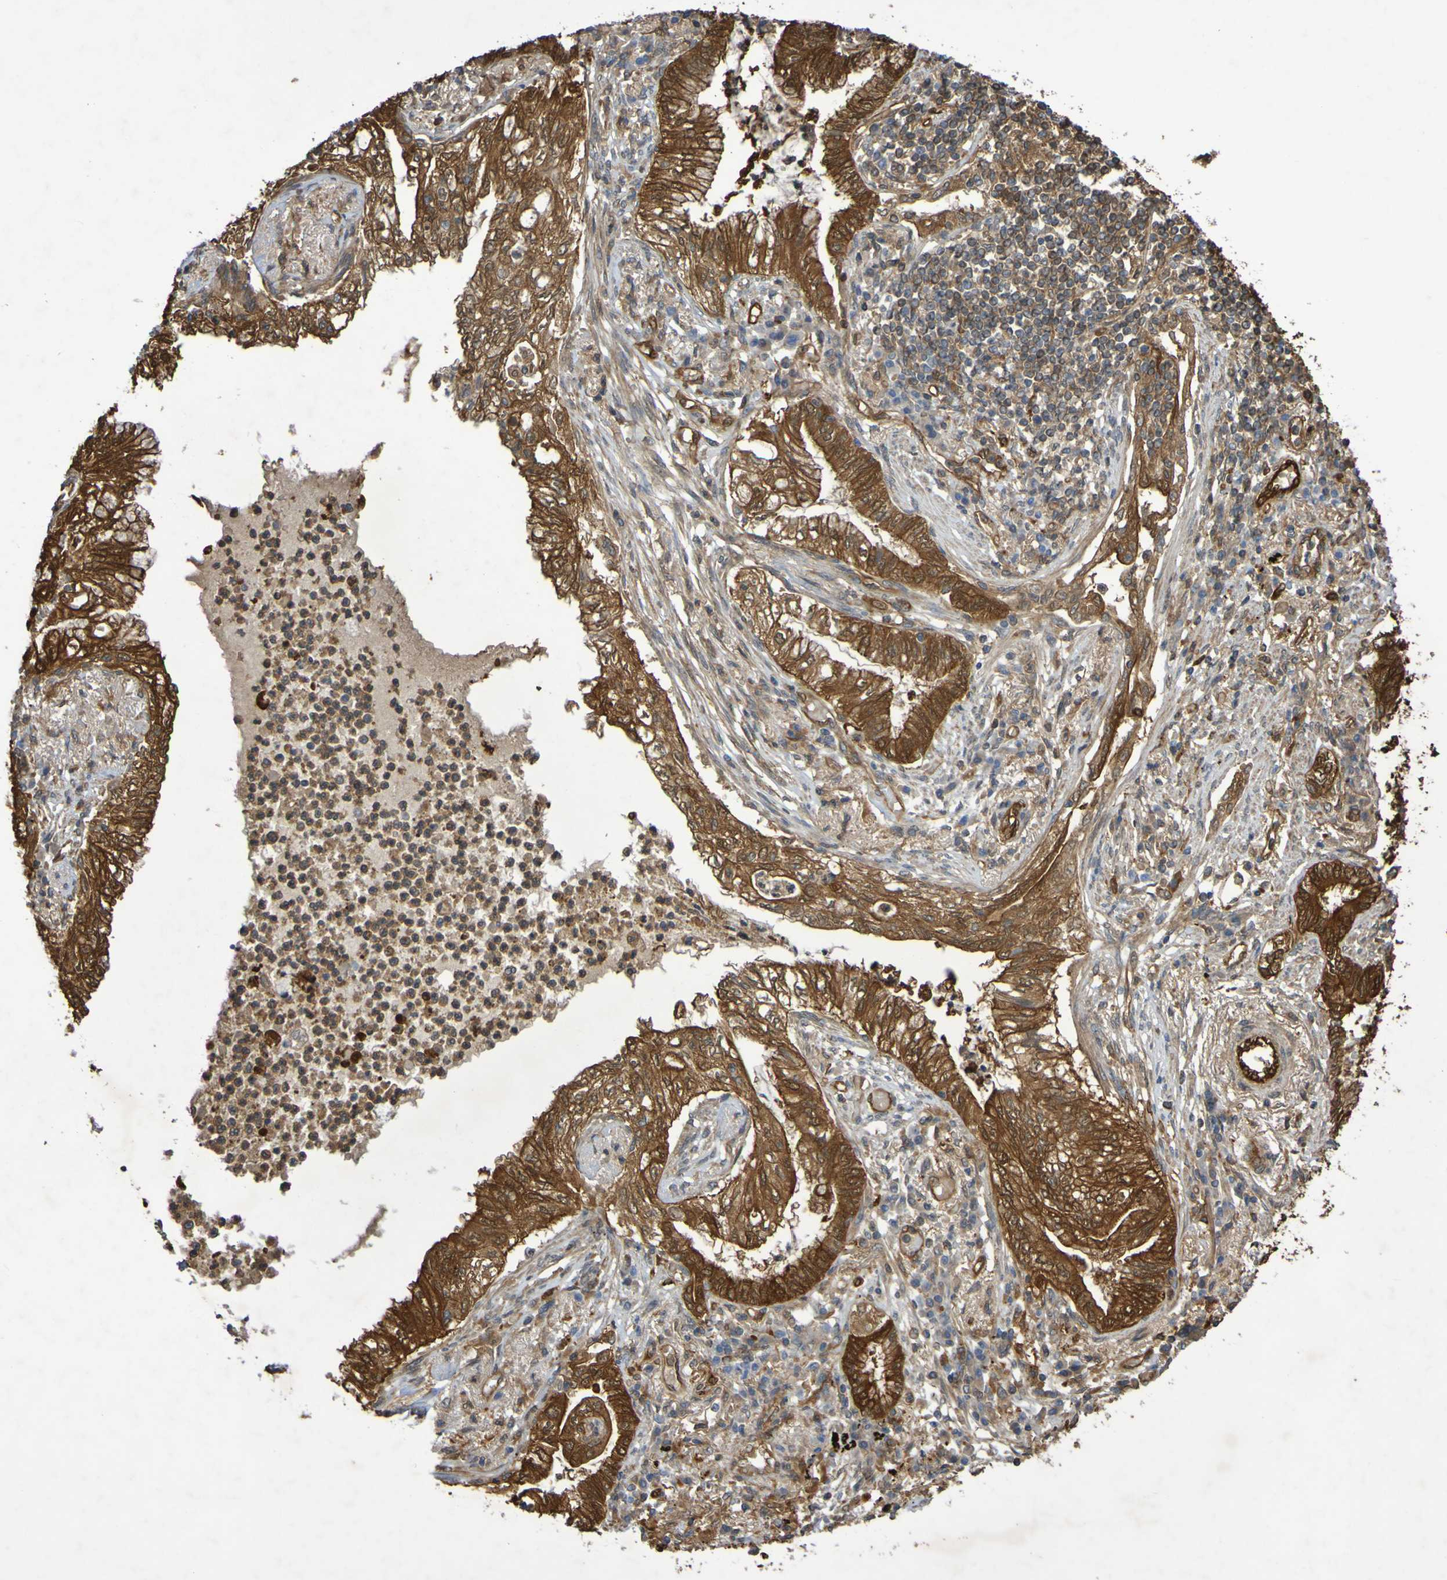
{"staining": {"intensity": "strong", "quantity": ">75%", "location": "cytoplasmic/membranous"}, "tissue": "lung cancer", "cell_type": "Tumor cells", "image_type": "cancer", "snomed": [{"axis": "morphology", "description": "Normal tissue, NOS"}, {"axis": "morphology", "description": "Adenocarcinoma, NOS"}, {"axis": "topography", "description": "Bronchus"}, {"axis": "topography", "description": "Lung"}], "caption": "DAB (3,3'-diaminobenzidine) immunohistochemical staining of human lung cancer (adenocarcinoma) displays strong cytoplasmic/membranous protein expression in about >75% of tumor cells.", "gene": "SERPINB6", "patient": {"sex": "female", "age": 70}}